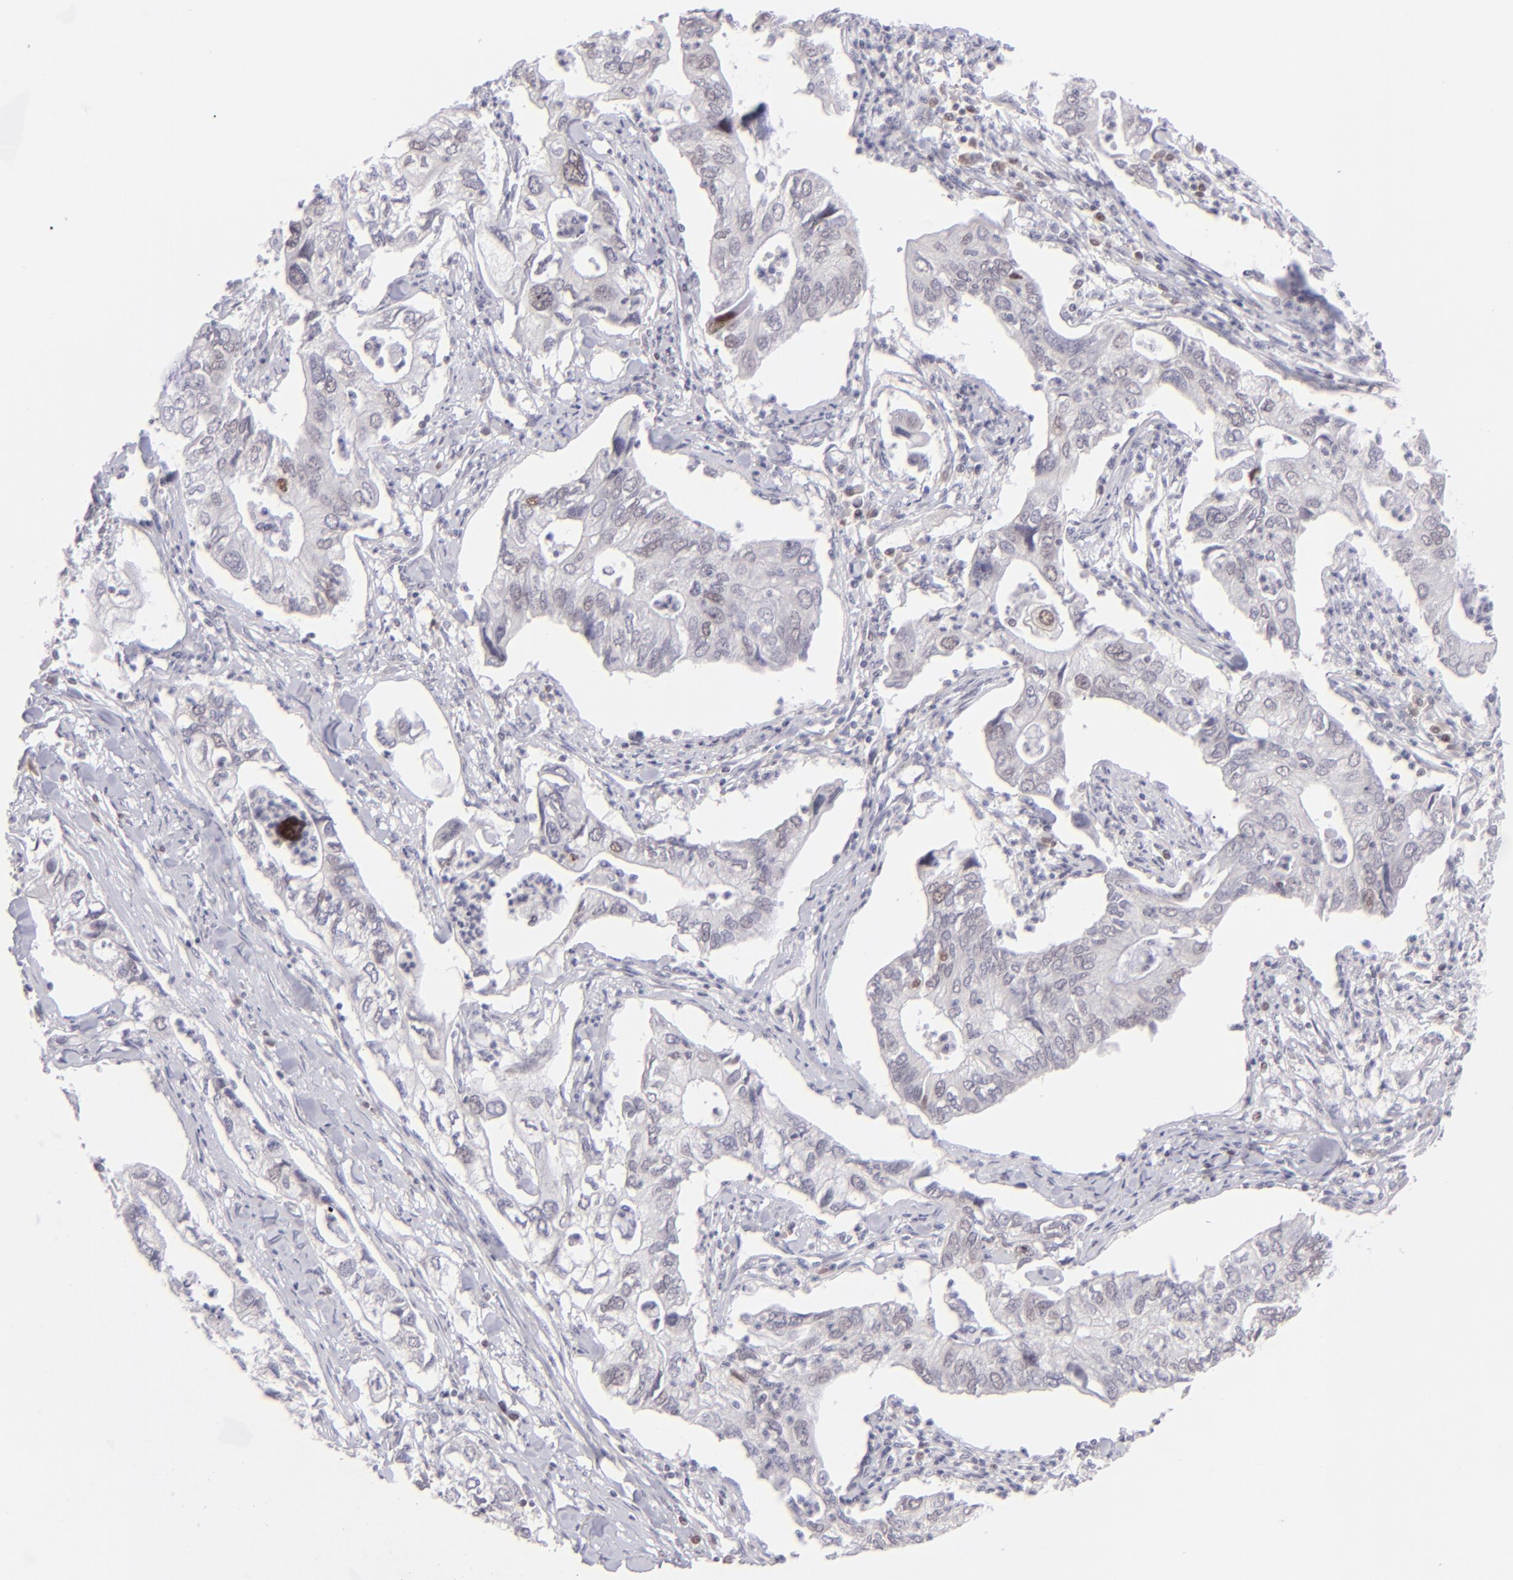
{"staining": {"intensity": "moderate", "quantity": "<25%", "location": "nuclear"}, "tissue": "lung cancer", "cell_type": "Tumor cells", "image_type": "cancer", "snomed": [{"axis": "morphology", "description": "Adenocarcinoma, NOS"}, {"axis": "topography", "description": "Lung"}], "caption": "Immunohistochemistry (IHC) (DAB (3,3'-diaminobenzidine)) staining of adenocarcinoma (lung) demonstrates moderate nuclear protein expression in about <25% of tumor cells. (IHC, brightfield microscopy, high magnification).", "gene": "POU2F1", "patient": {"sex": "male", "age": 48}}